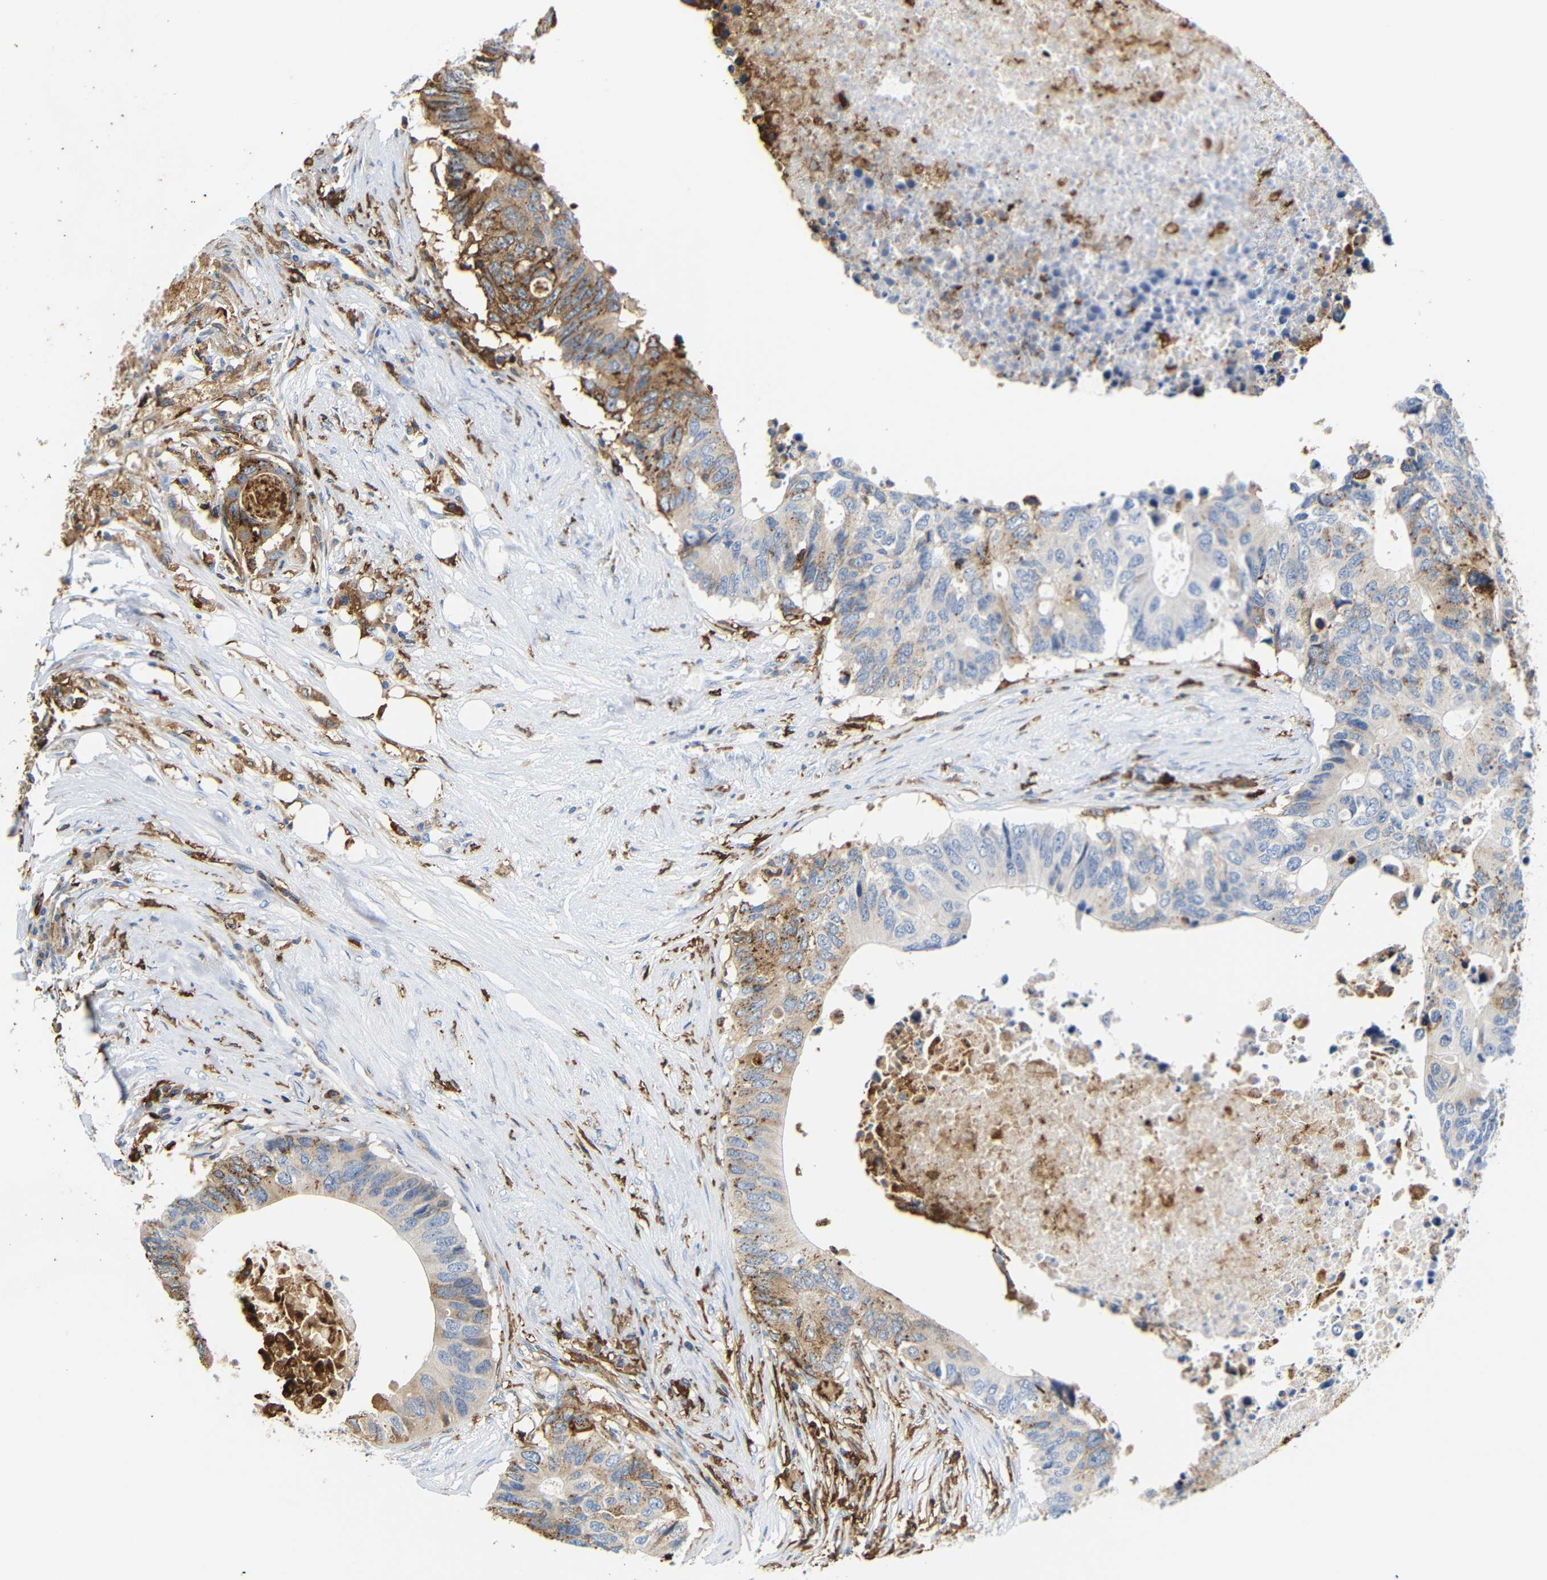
{"staining": {"intensity": "moderate", "quantity": "25%-75%", "location": "cytoplasmic/membranous"}, "tissue": "colorectal cancer", "cell_type": "Tumor cells", "image_type": "cancer", "snomed": [{"axis": "morphology", "description": "Adenocarcinoma, NOS"}, {"axis": "topography", "description": "Colon"}], "caption": "Colorectal cancer stained with a protein marker reveals moderate staining in tumor cells.", "gene": "HLA-DQB1", "patient": {"sex": "male", "age": 71}}